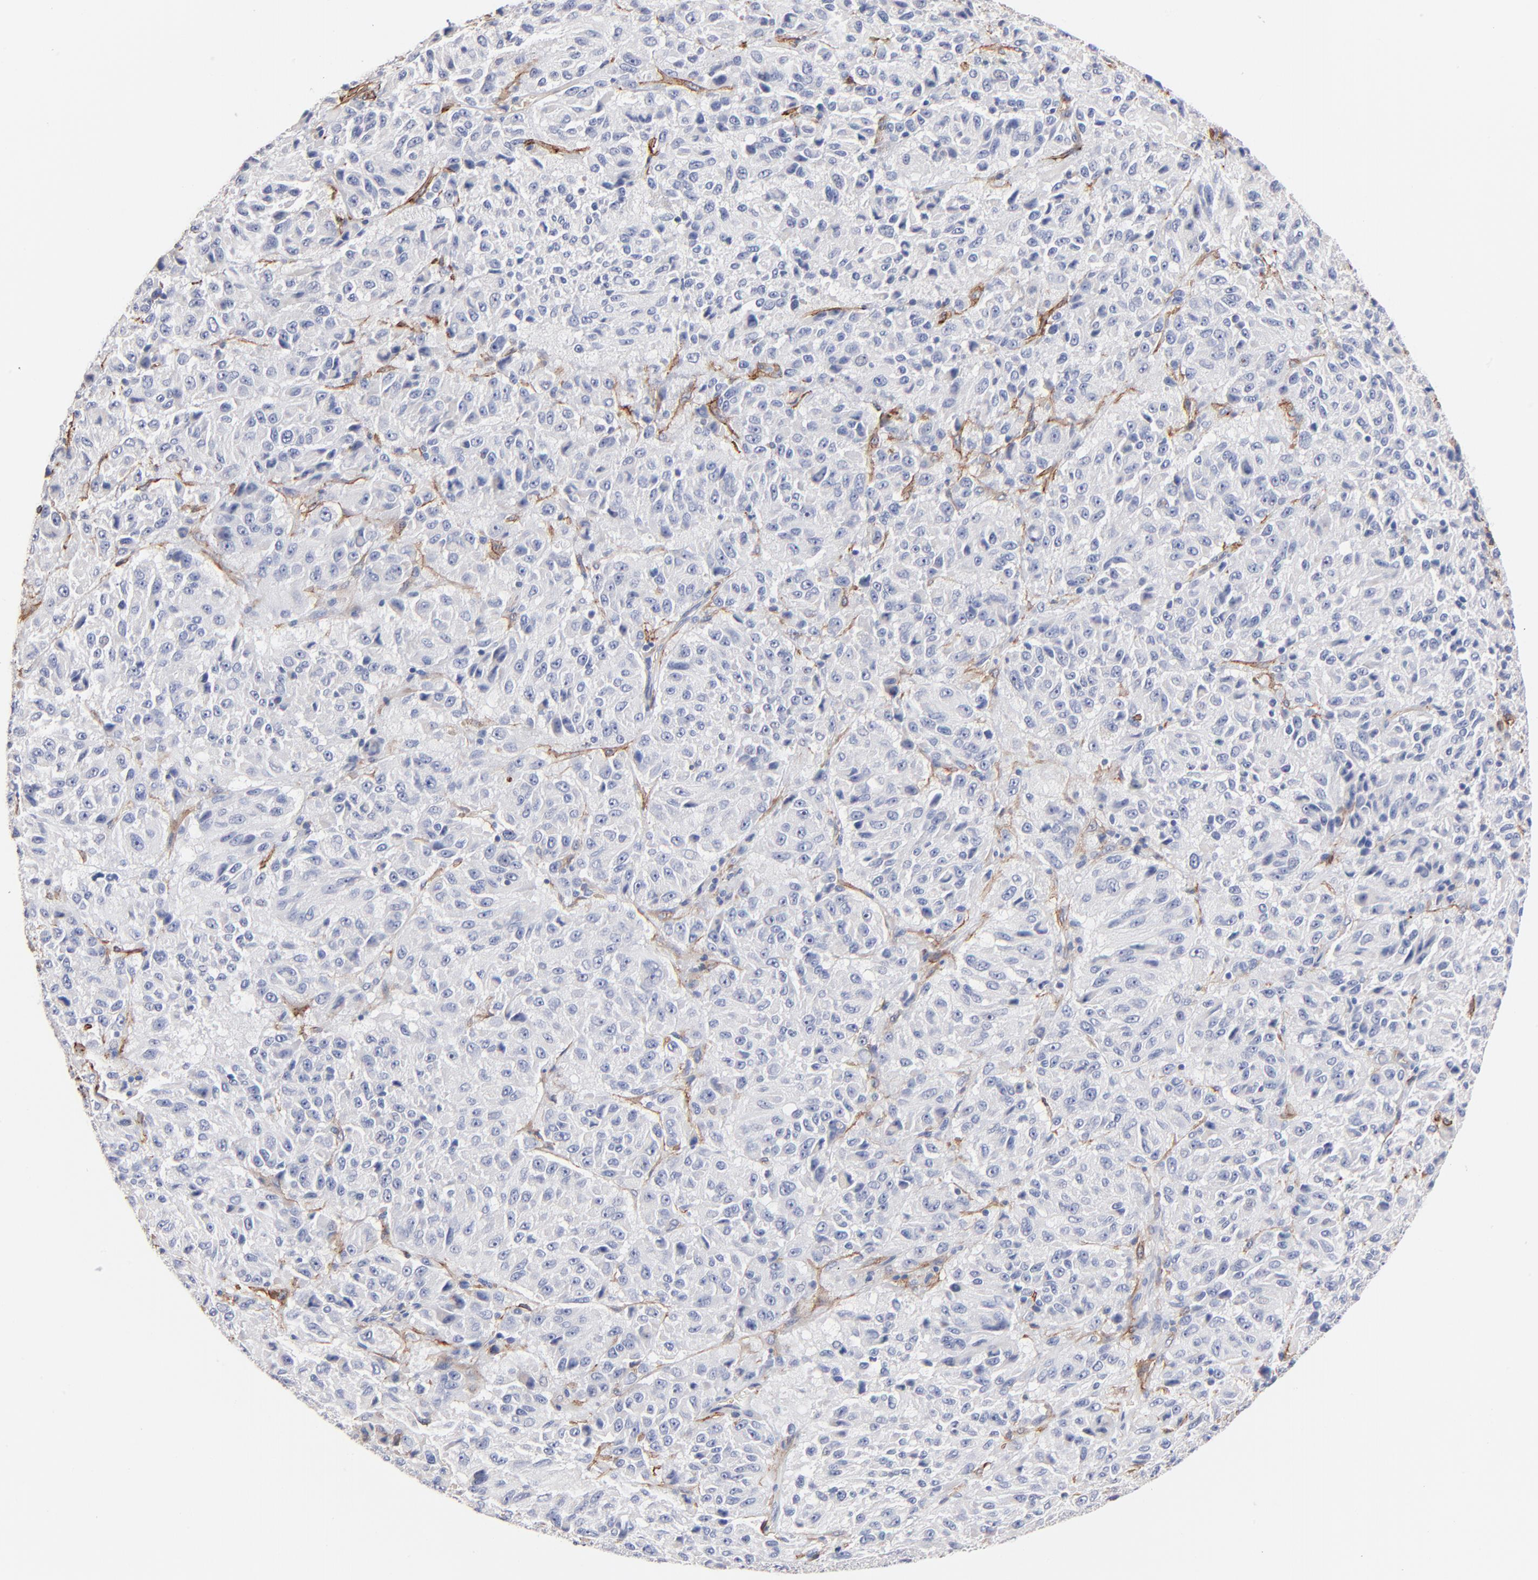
{"staining": {"intensity": "negative", "quantity": "none", "location": "none"}, "tissue": "melanoma", "cell_type": "Tumor cells", "image_type": "cancer", "snomed": [{"axis": "morphology", "description": "Malignant melanoma, Metastatic site"}, {"axis": "topography", "description": "Lung"}], "caption": "Protein analysis of malignant melanoma (metastatic site) shows no significant expression in tumor cells. The staining was performed using DAB (3,3'-diaminobenzidine) to visualize the protein expression in brown, while the nuclei were stained in blue with hematoxylin (Magnification: 20x).", "gene": "ITGA8", "patient": {"sex": "male", "age": 64}}